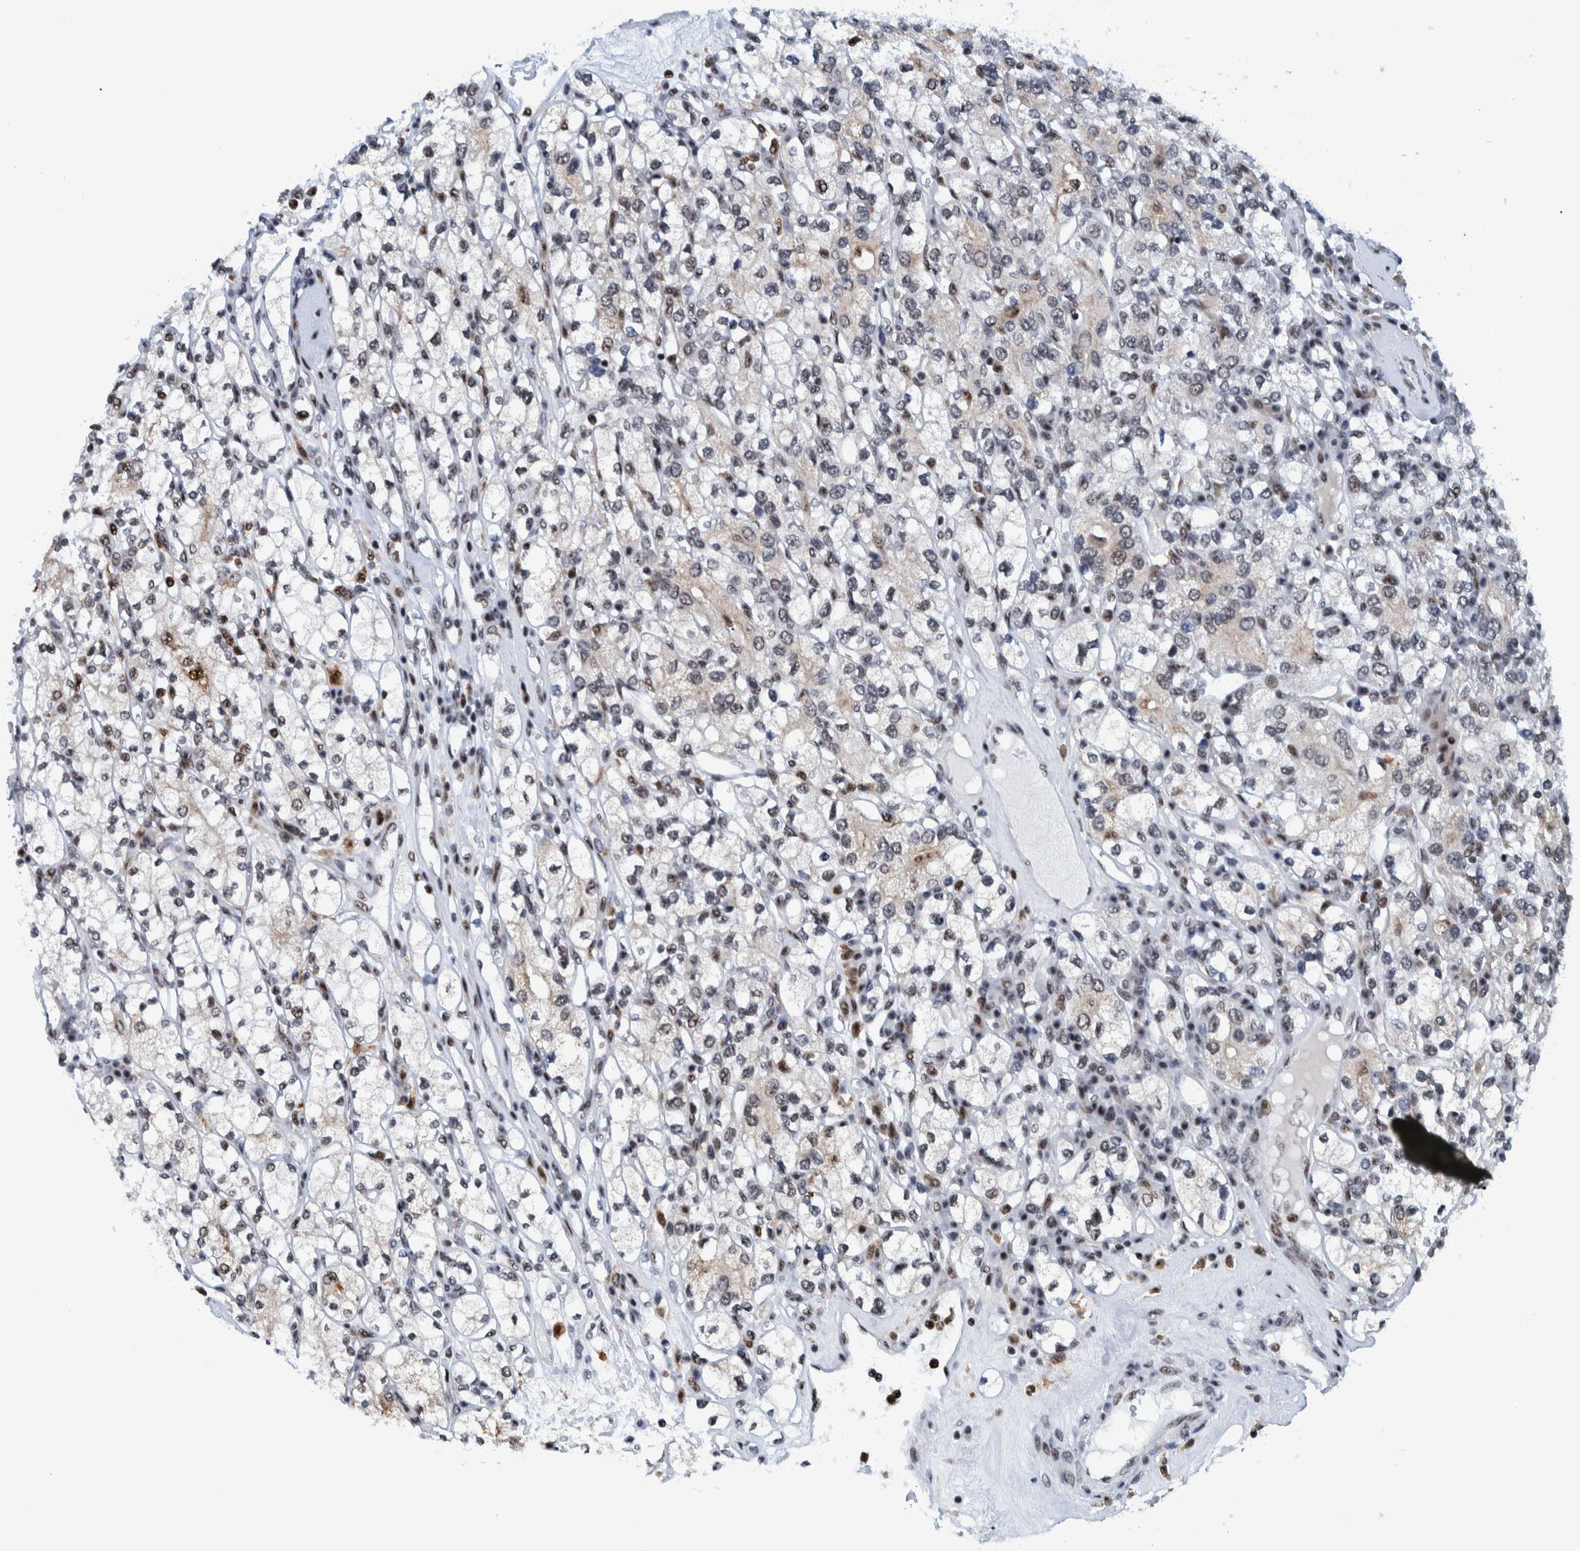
{"staining": {"intensity": "weak", "quantity": "<25%", "location": "nuclear"}, "tissue": "renal cancer", "cell_type": "Tumor cells", "image_type": "cancer", "snomed": [{"axis": "morphology", "description": "Adenocarcinoma, NOS"}, {"axis": "topography", "description": "Kidney"}], "caption": "Immunohistochemistry (IHC) micrograph of neoplastic tissue: renal adenocarcinoma stained with DAB exhibits no significant protein positivity in tumor cells. The staining was performed using DAB (3,3'-diaminobenzidine) to visualize the protein expression in brown, while the nuclei were stained in blue with hematoxylin (Magnification: 20x).", "gene": "EFTUD2", "patient": {"sex": "male", "age": 77}}